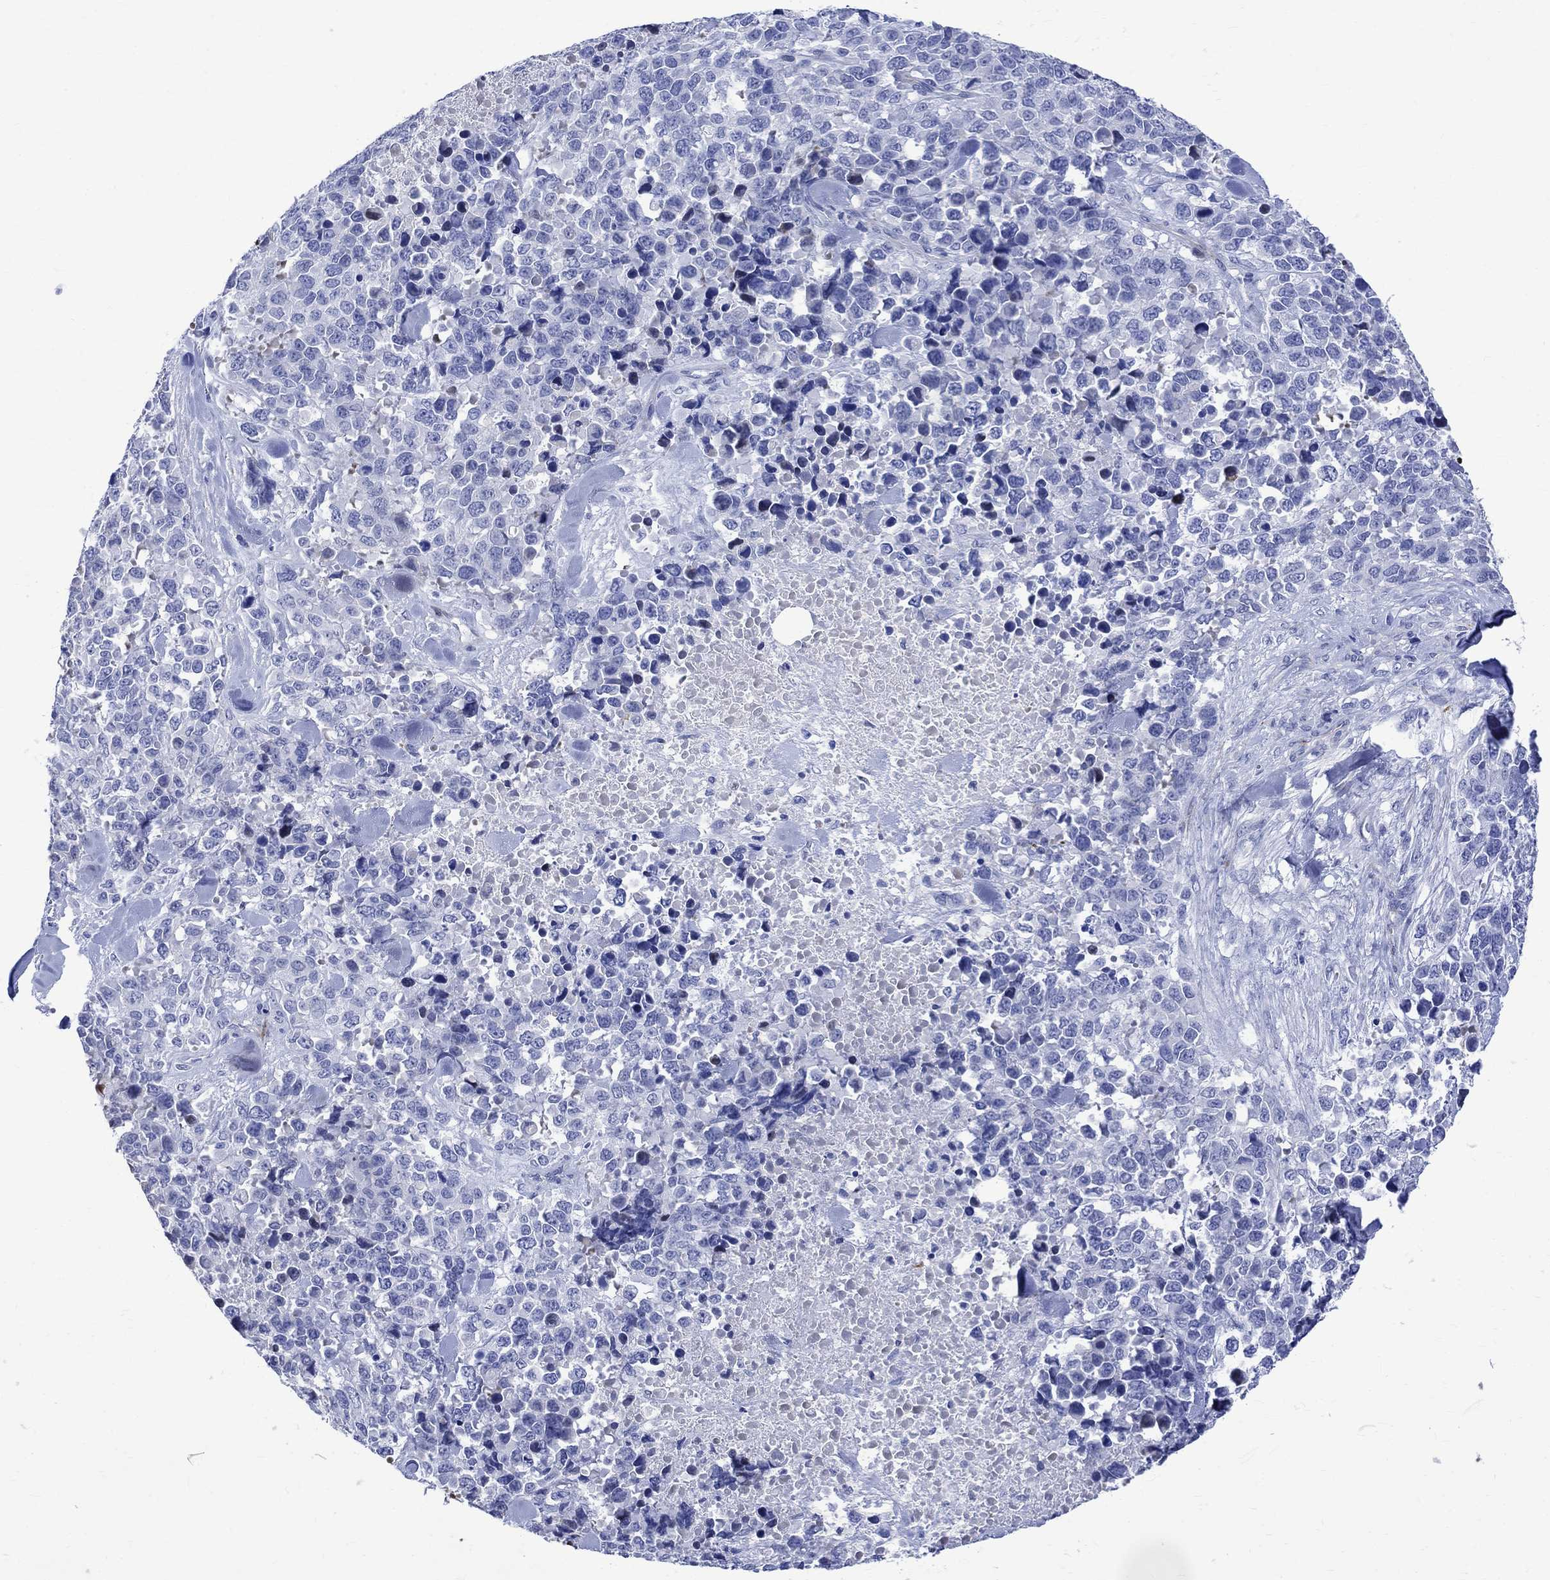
{"staining": {"intensity": "negative", "quantity": "none", "location": "none"}, "tissue": "melanoma", "cell_type": "Tumor cells", "image_type": "cancer", "snomed": [{"axis": "morphology", "description": "Malignant melanoma, Metastatic site"}, {"axis": "topography", "description": "Skin"}], "caption": "Tumor cells are negative for brown protein staining in malignant melanoma (metastatic site).", "gene": "PARVB", "patient": {"sex": "male", "age": 84}}